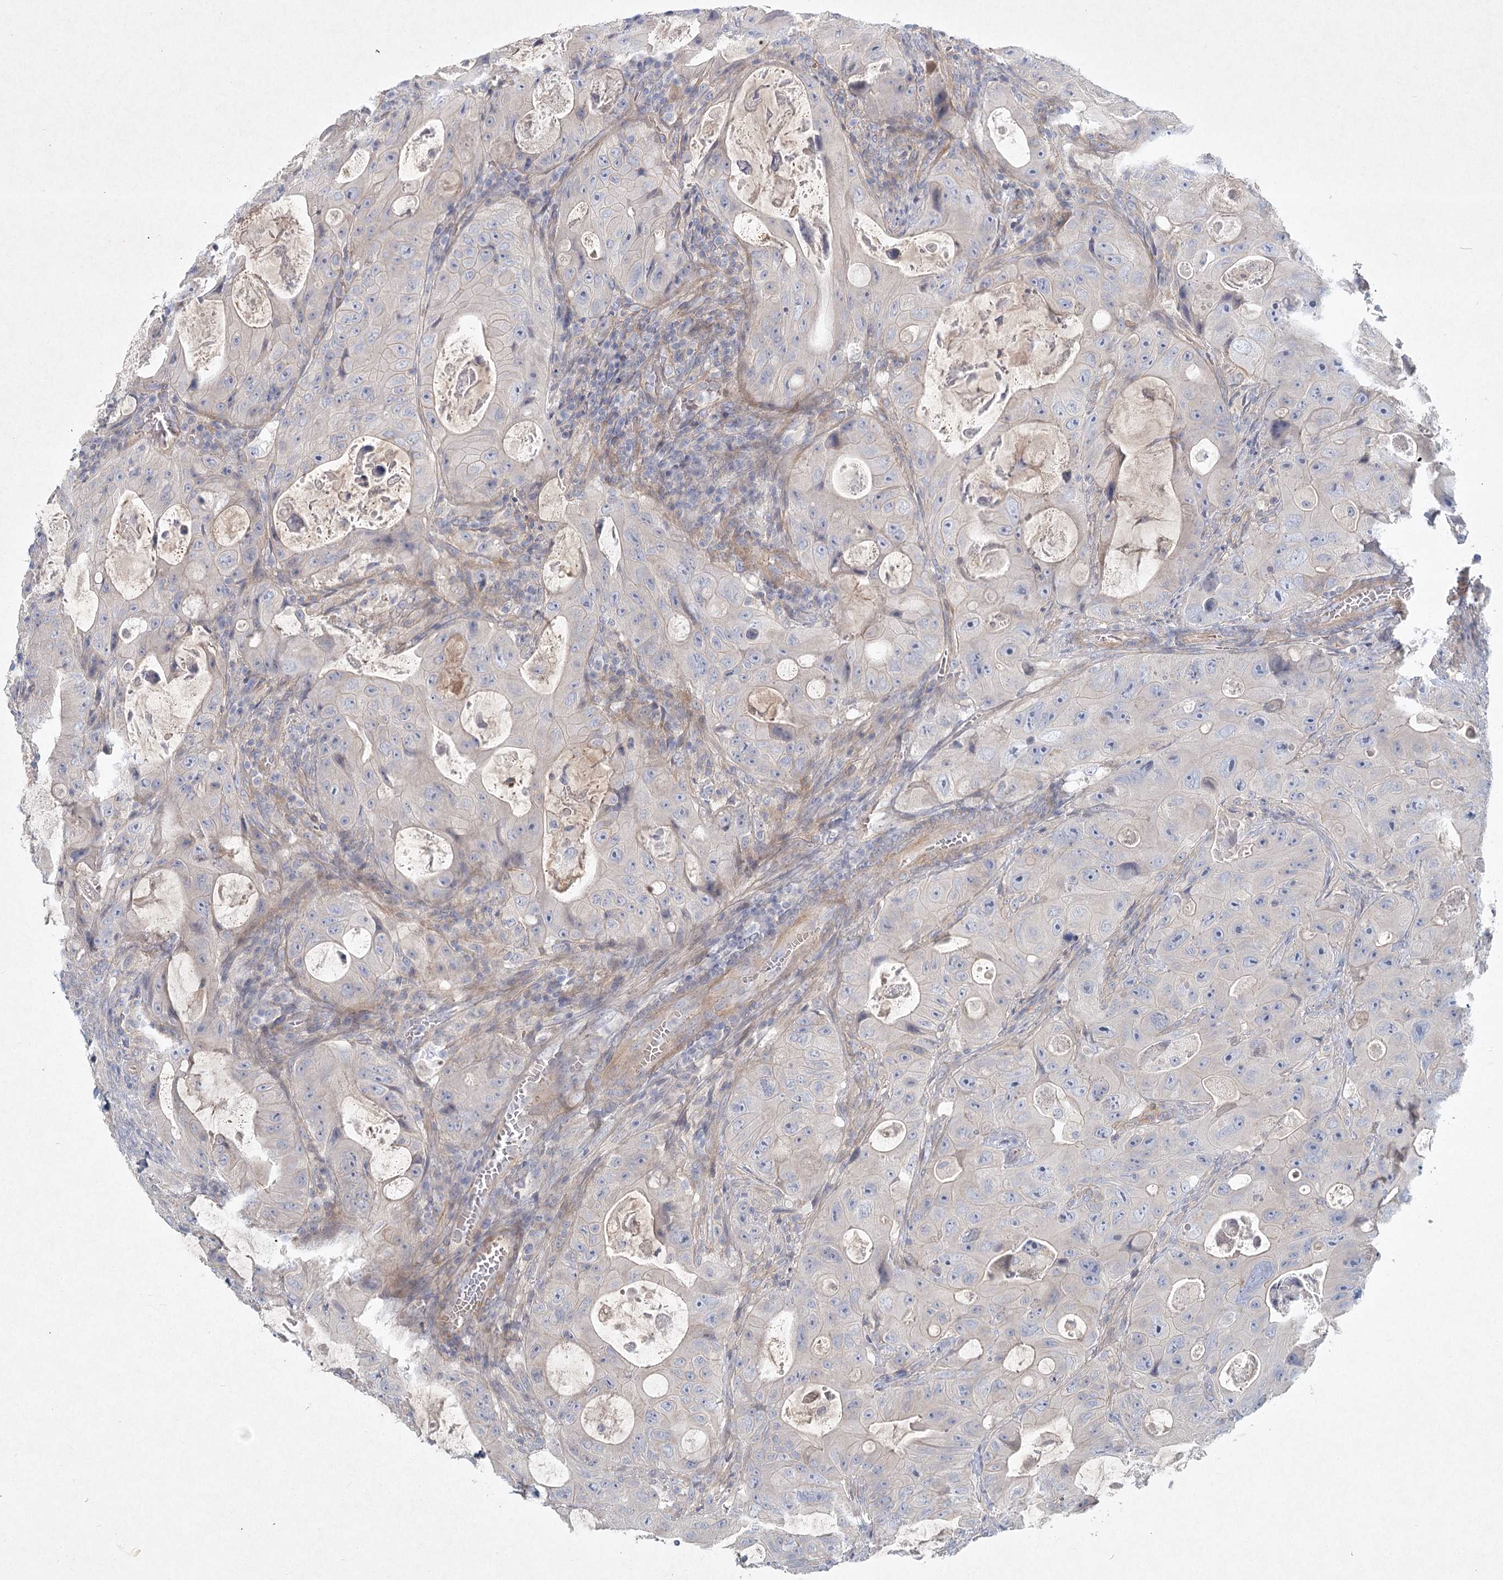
{"staining": {"intensity": "negative", "quantity": "none", "location": "none"}, "tissue": "colorectal cancer", "cell_type": "Tumor cells", "image_type": "cancer", "snomed": [{"axis": "morphology", "description": "Adenocarcinoma, NOS"}, {"axis": "topography", "description": "Colon"}], "caption": "Tumor cells show no significant protein staining in colorectal adenocarcinoma.", "gene": "DNMBP", "patient": {"sex": "female", "age": 46}}